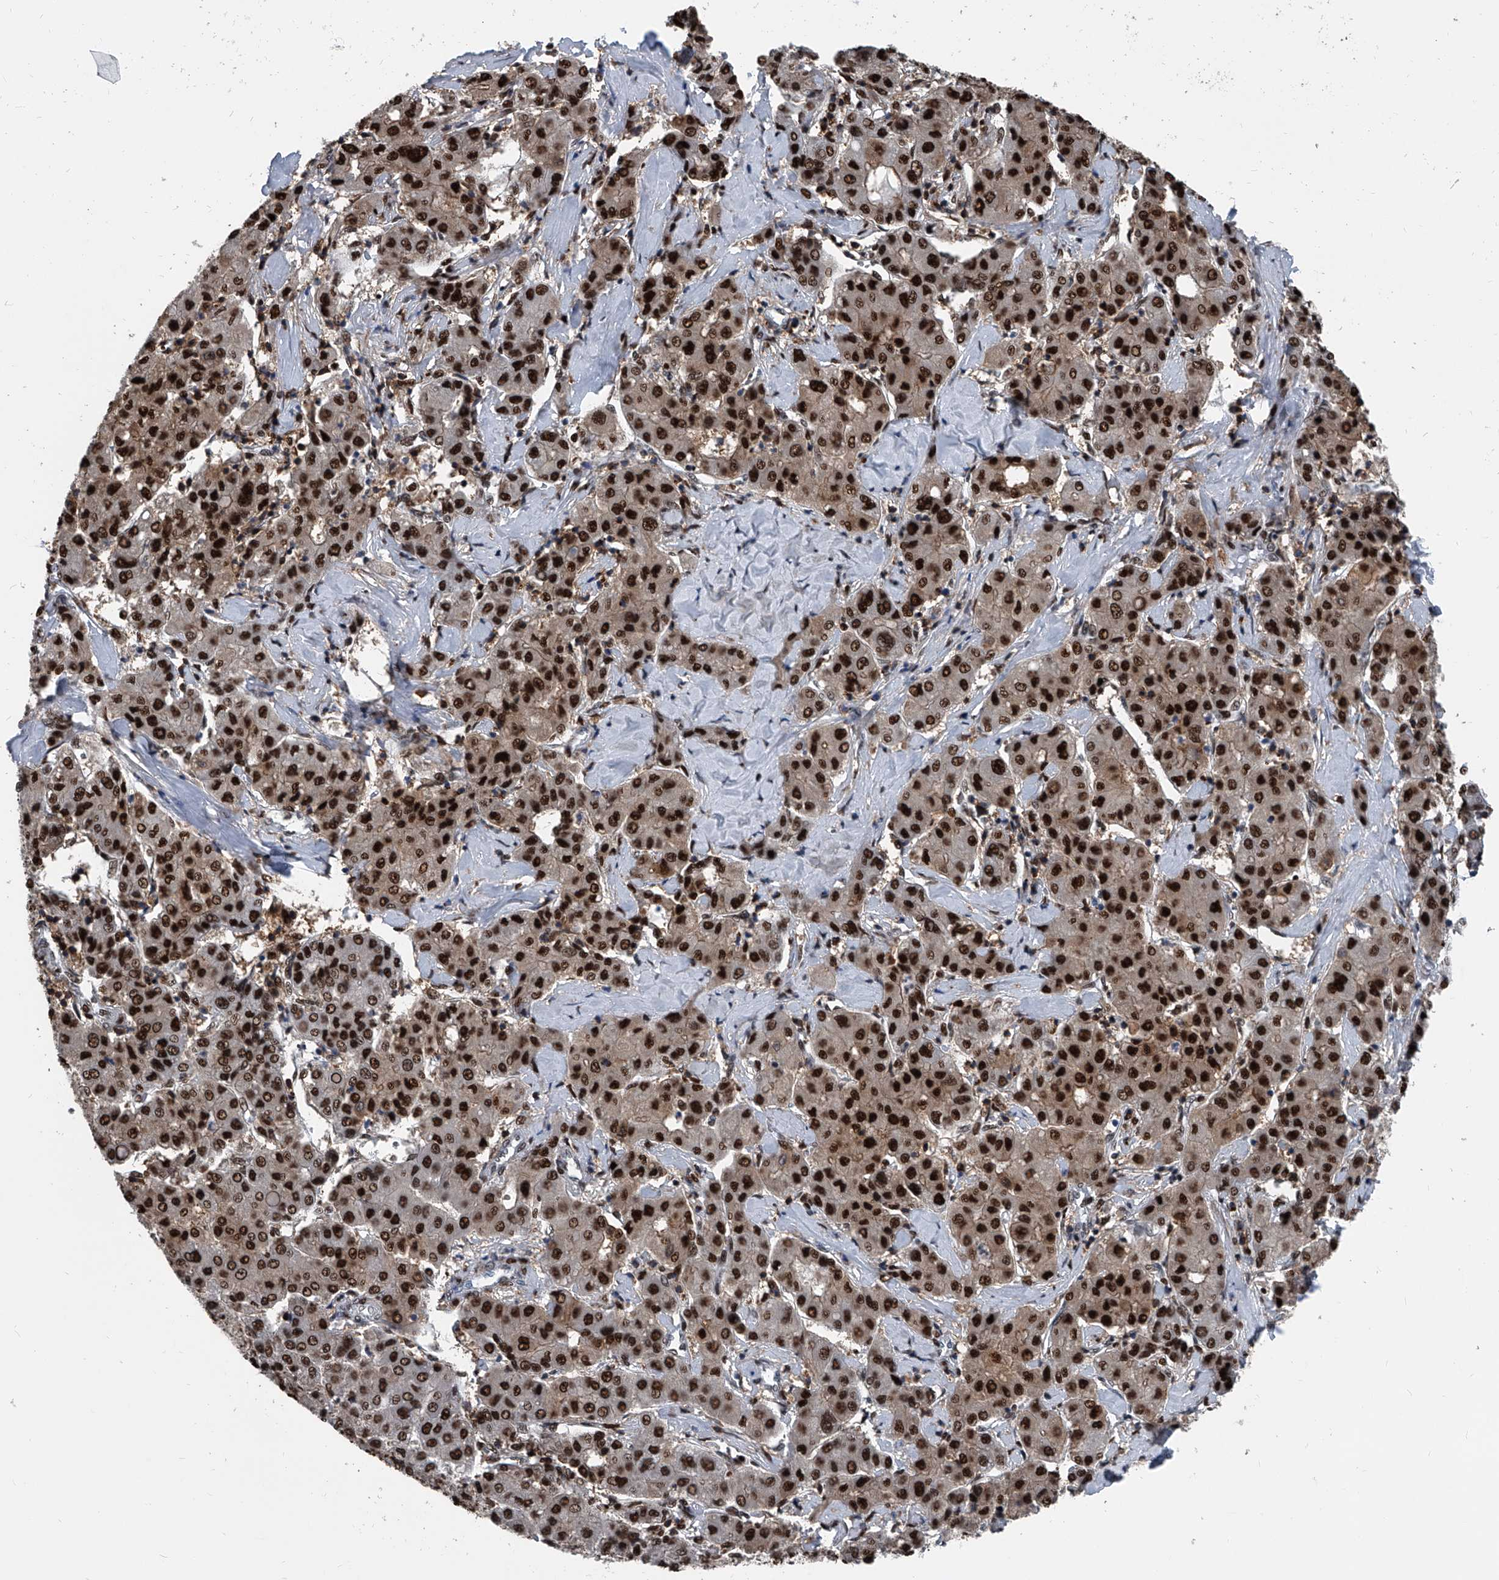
{"staining": {"intensity": "strong", "quantity": ">75%", "location": "nuclear"}, "tissue": "liver cancer", "cell_type": "Tumor cells", "image_type": "cancer", "snomed": [{"axis": "morphology", "description": "Carcinoma, Hepatocellular, NOS"}, {"axis": "topography", "description": "Liver"}], "caption": "A micrograph of human liver cancer stained for a protein displays strong nuclear brown staining in tumor cells.", "gene": "FKBP5", "patient": {"sex": "male", "age": 65}}